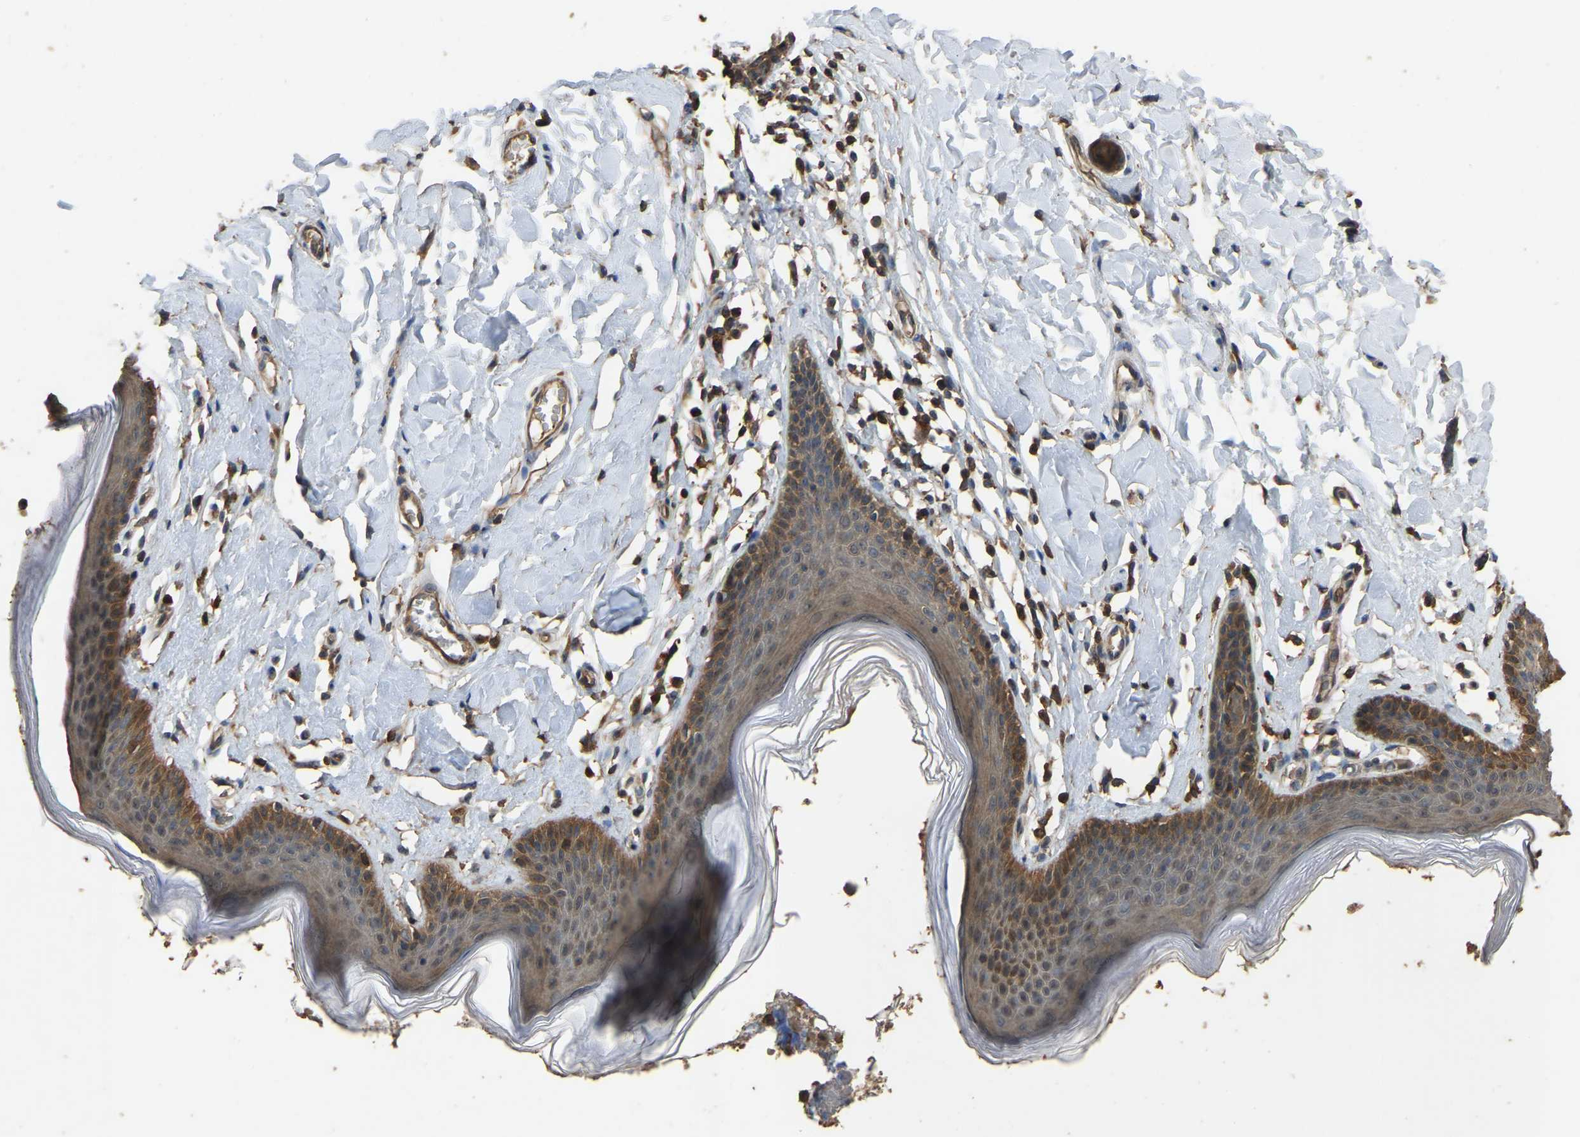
{"staining": {"intensity": "moderate", "quantity": ">75%", "location": "cytoplasmic/membranous"}, "tissue": "skin", "cell_type": "Epidermal cells", "image_type": "normal", "snomed": [{"axis": "morphology", "description": "Normal tissue, NOS"}, {"axis": "topography", "description": "Vulva"}], "caption": "High-power microscopy captured an immunohistochemistry (IHC) photomicrograph of normal skin, revealing moderate cytoplasmic/membranous expression in about >75% of epidermal cells. (DAB = brown stain, brightfield microscopy at high magnification).", "gene": "FHIT", "patient": {"sex": "female", "age": 66}}